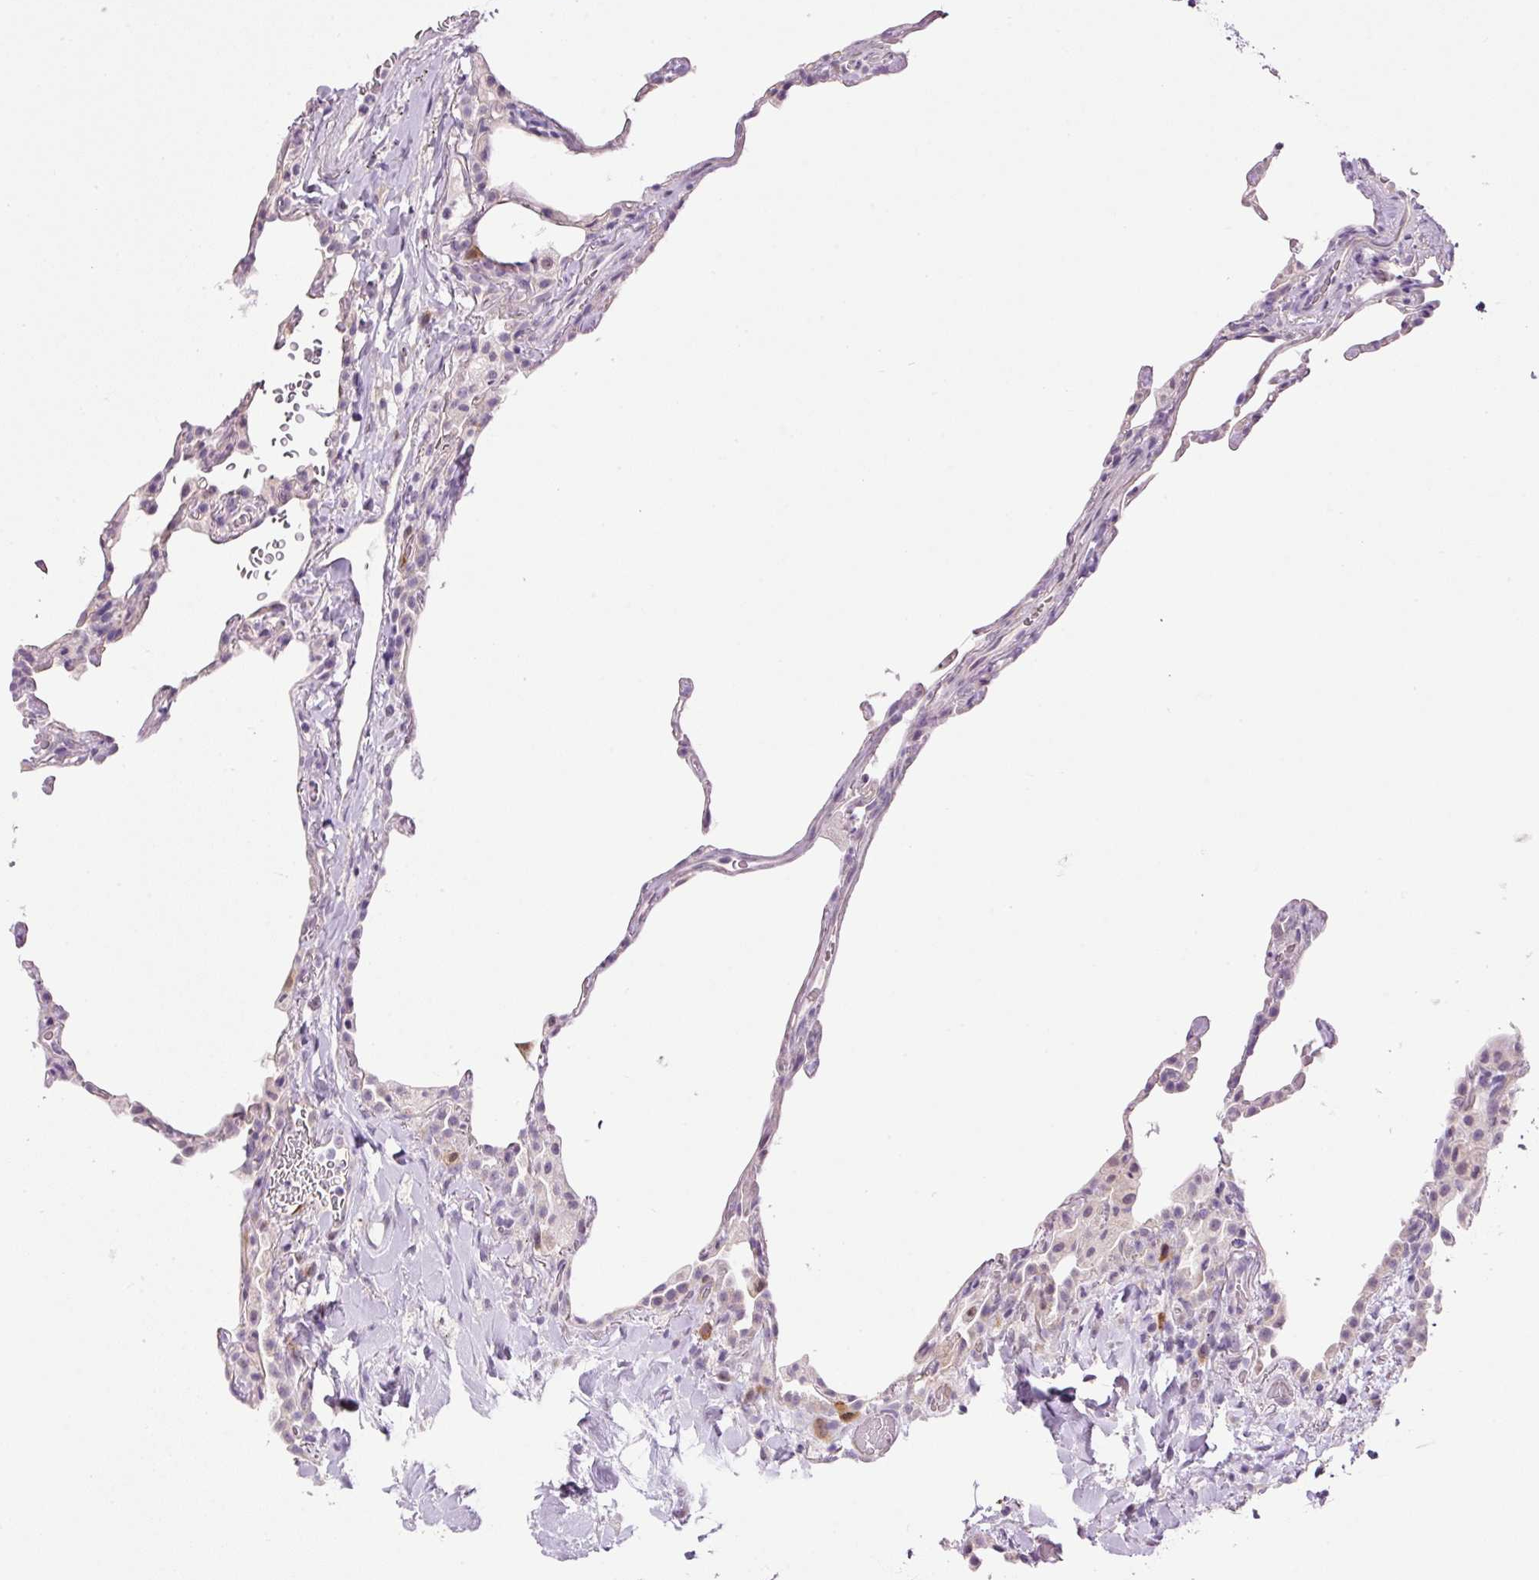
{"staining": {"intensity": "moderate", "quantity": "<25%", "location": "nuclear"}, "tissue": "lung", "cell_type": "Alveolar cells", "image_type": "normal", "snomed": [{"axis": "morphology", "description": "Normal tissue, NOS"}, {"axis": "topography", "description": "Lung"}], "caption": "Immunohistochemistry (IHC) (DAB (3,3'-diaminobenzidine)) staining of unremarkable human lung demonstrates moderate nuclear protein positivity in approximately <25% of alveolar cells.", "gene": "KPNA2", "patient": {"sex": "female", "age": 57}}